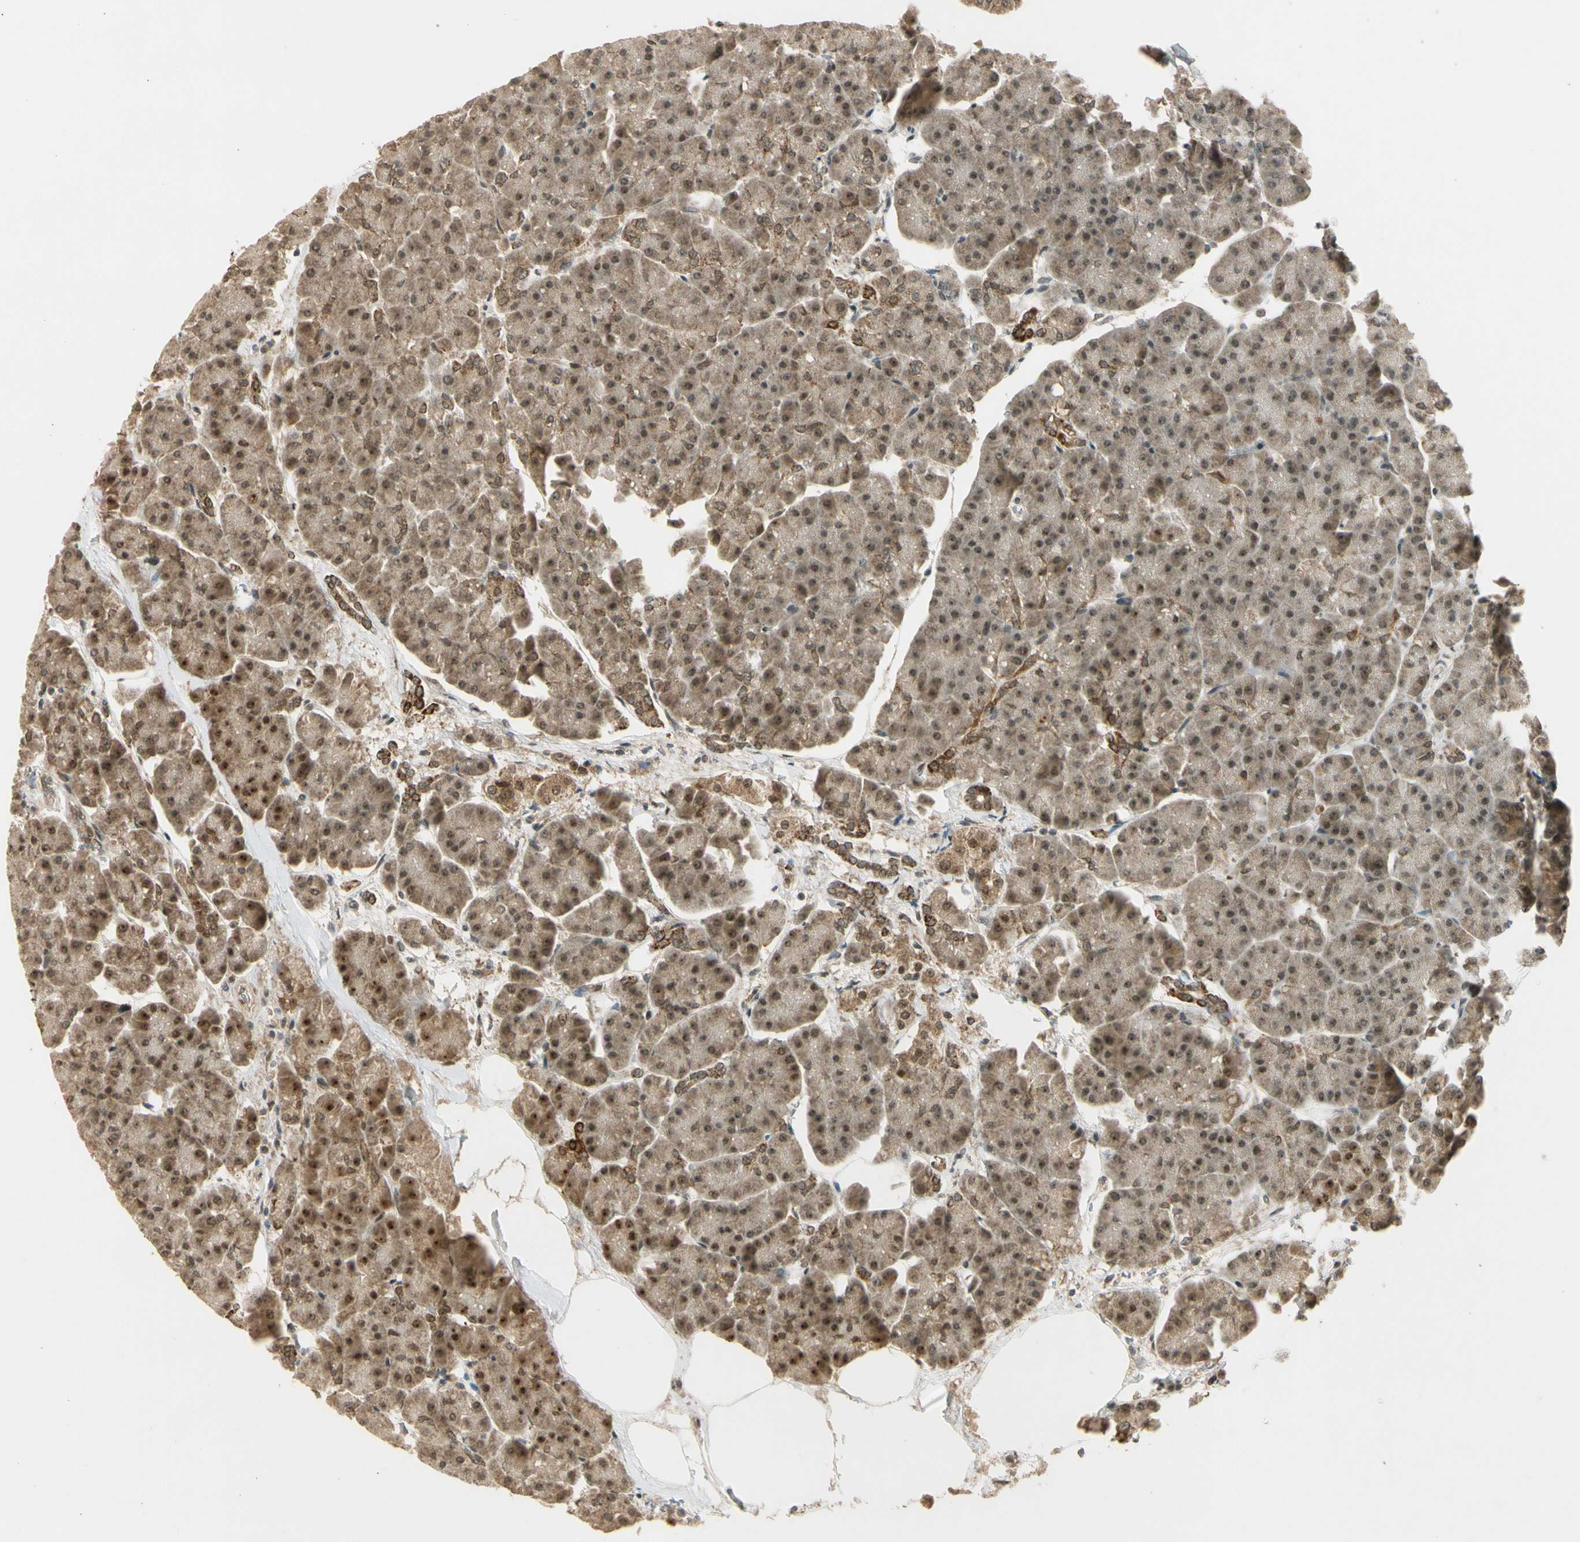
{"staining": {"intensity": "weak", "quantity": ">75%", "location": "cytoplasmic/membranous,nuclear"}, "tissue": "pancreas", "cell_type": "Exocrine glandular cells", "image_type": "normal", "snomed": [{"axis": "morphology", "description": "Normal tissue, NOS"}, {"axis": "topography", "description": "Pancreas"}], "caption": "A high-resolution histopathology image shows immunohistochemistry staining of benign pancreas, which exhibits weak cytoplasmic/membranous,nuclear expression in approximately >75% of exocrine glandular cells.", "gene": "ZNF135", "patient": {"sex": "female", "age": 70}}